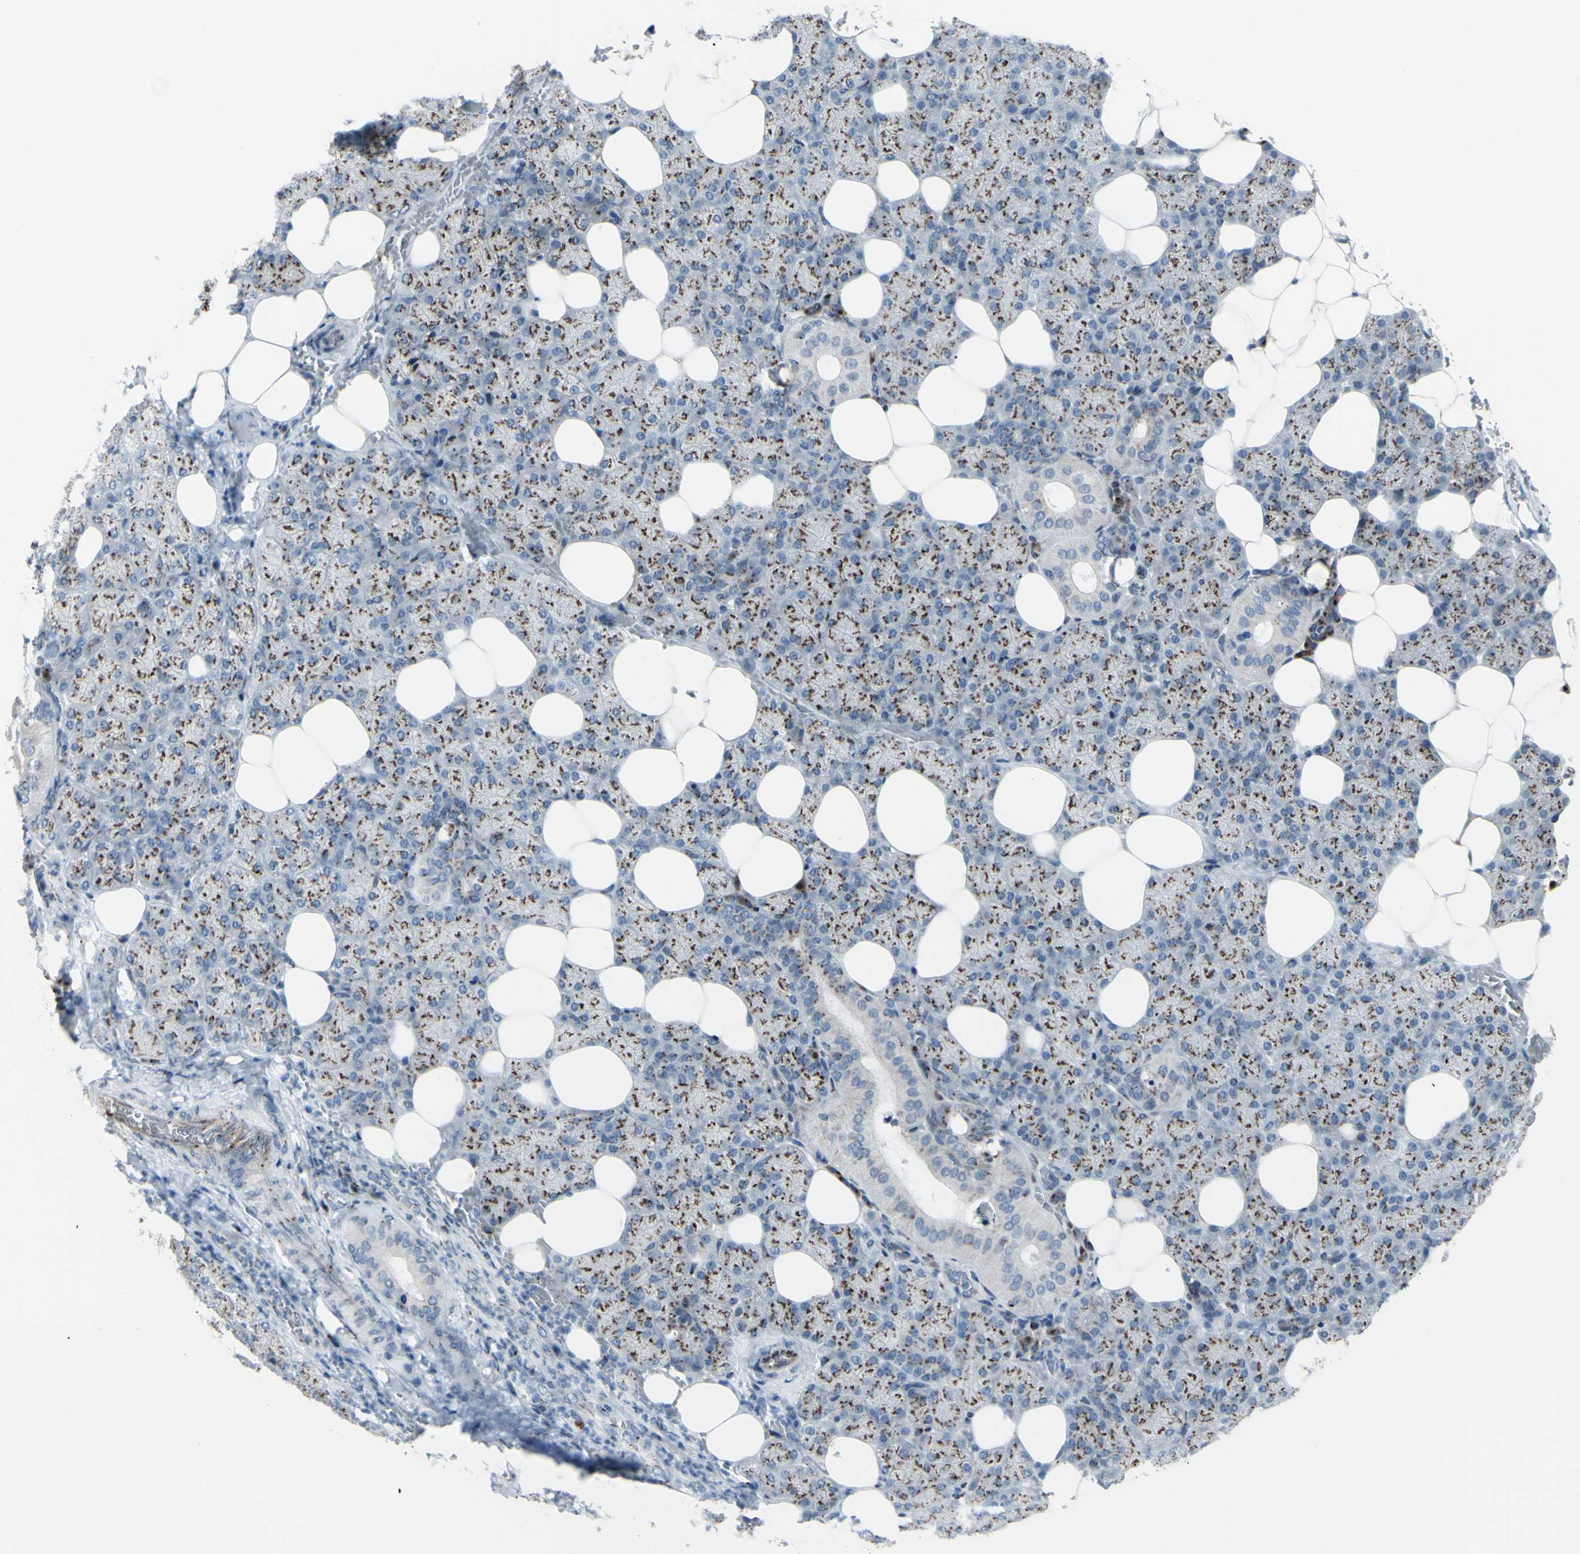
{"staining": {"intensity": "strong", "quantity": "25%-75%", "location": "cytoplasmic/membranous"}, "tissue": "salivary gland", "cell_type": "Glandular cells", "image_type": "normal", "snomed": [{"axis": "morphology", "description": "Normal tissue, NOS"}, {"axis": "topography", "description": "Lymph node"}, {"axis": "topography", "description": "Salivary gland"}], "caption": "Glandular cells show strong cytoplasmic/membranous positivity in approximately 25%-75% of cells in unremarkable salivary gland. The staining was performed using DAB (3,3'-diaminobenzidine), with brown indicating positive protein expression. Nuclei are stained blue with hematoxylin.", "gene": "GLG1", "patient": {"sex": "male", "age": 8}}